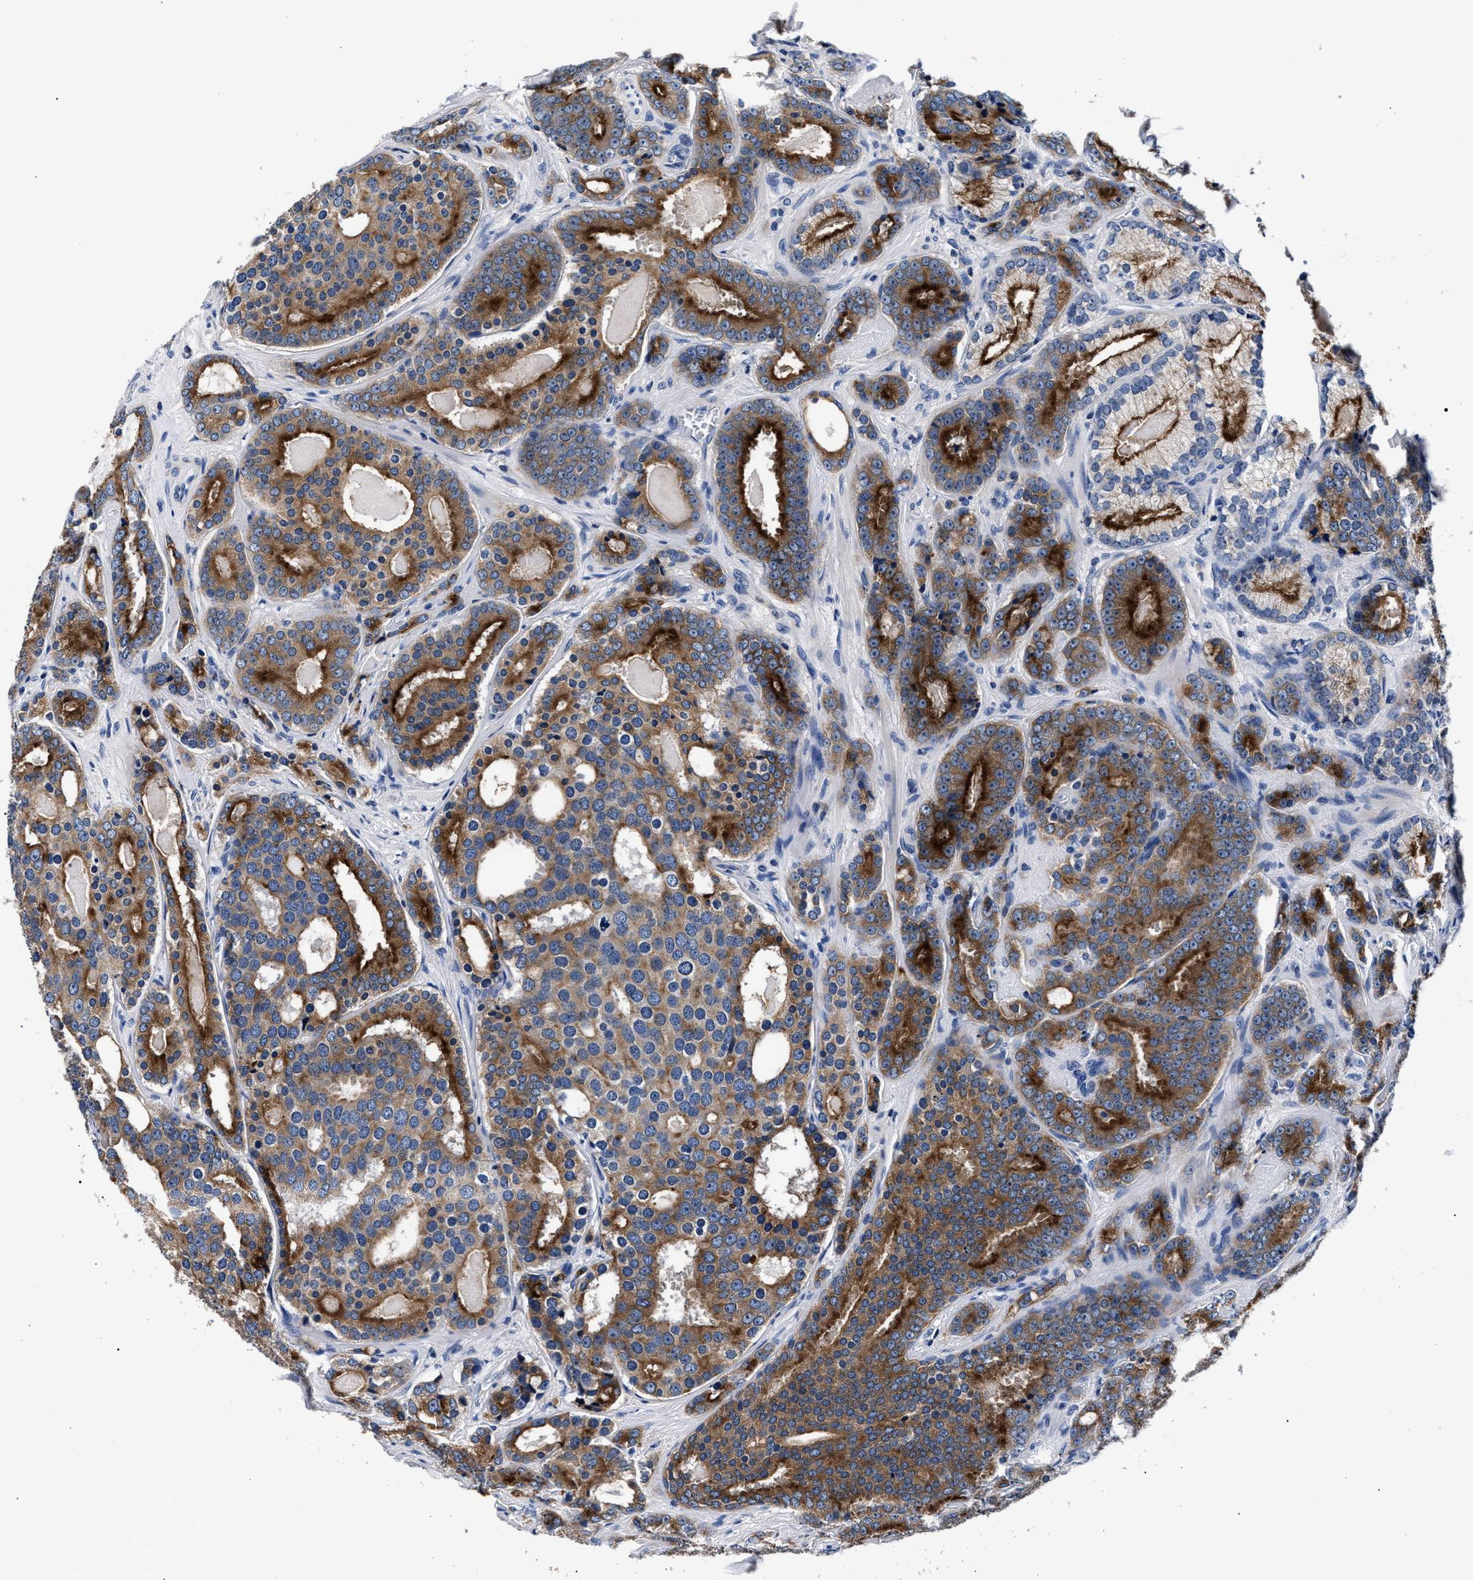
{"staining": {"intensity": "moderate", "quantity": ">75%", "location": "cytoplasmic/membranous"}, "tissue": "prostate cancer", "cell_type": "Tumor cells", "image_type": "cancer", "snomed": [{"axis": "morphology", "description": "Adenocarcinoma, High grade"}, {"axis": "topography", "description": "Prostate"}], "caption": "Immunohistochemistry micrograph of neoplastic tissue: human prostate high-grade adenocarcinoma stained using immunohistochemistry exhibits medium levels of moderate protein expression localized specifically in the cytoplasmic/membranous of tumor cells, appearing as a cytoplasmic/membranous brown color.", "gene": "PHF24", "patient": {"sex": "male", "age": 60}}